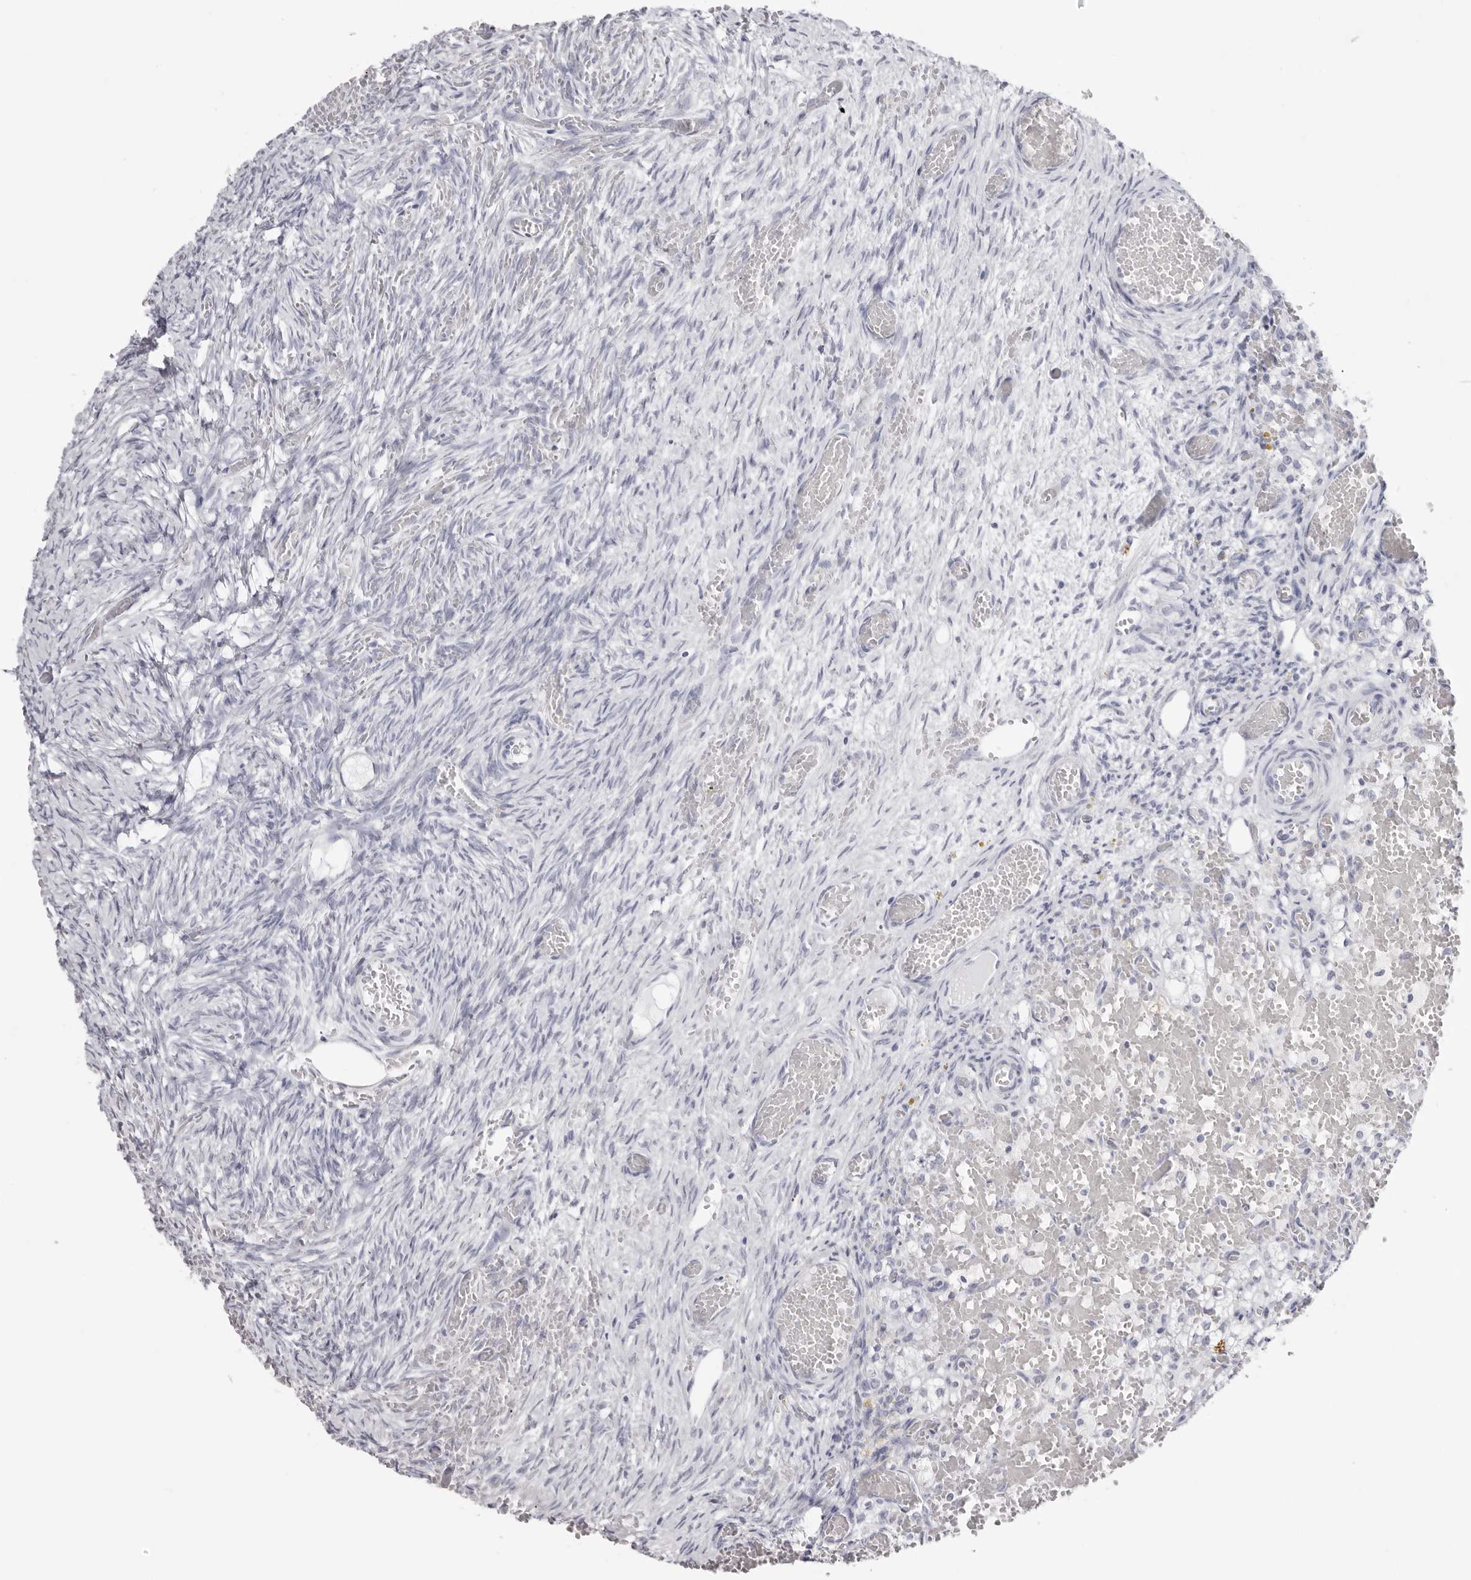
{"staining": {"intensity": "negative", "quantity": "none", "location": "none"}, "tissue": "ovary", "cell_type": "Ovarian stroma cells", "image_type": "normal", "snomed": [{"axis": "morphology", "description": "Adenocarcinoma, NOS"}, {"axis": "topography", "description": "Endometrium"}], "caption": "High power microscopy photomicrograph of an IHC image of normal ovary, revealing no significant staining in ovarian stroma cells.", "gene": "INSL3", "patient": {"sex": "female", "age": 32}}